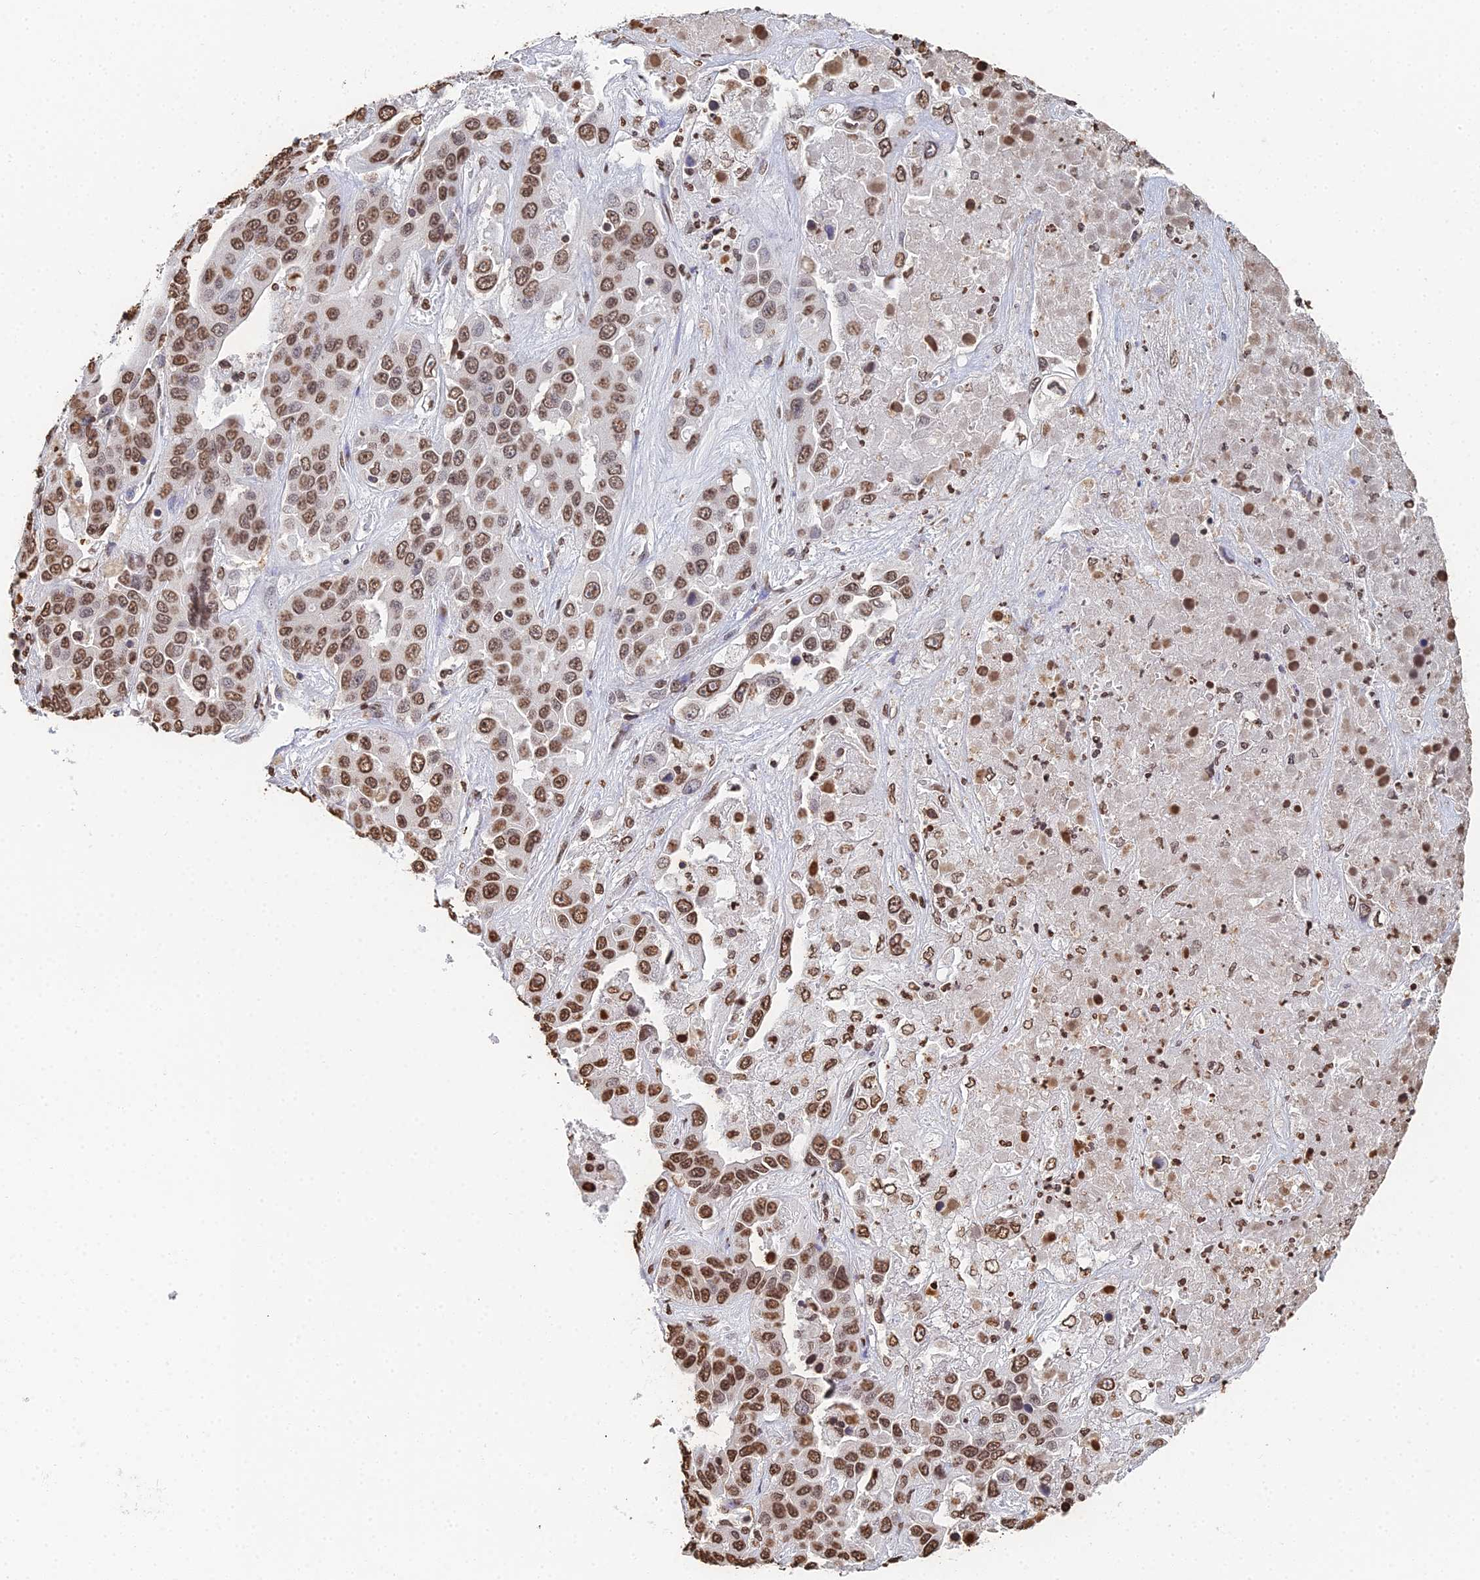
{"staining": {"intensity": "moderate", "quantity": ">75%", "location": "nuclear"}, "tissue": "liver cancer", "cell_type": "Tumor cells", "image_type": "cancer", "snomed": [{"axis": "morphology", "description": "Cholangiocarcinoma"}, {"axis": "topography", "description": "Liver"}], "caption": "Immunohistochemistry staining of liver cancer, which displays medium levels of moderate nuclear positivity in about >75% of tumor cells indicating moderate nuclear protein staining. The staining was performed using DAB (3,3'-diaminobenzidine) (brown) for protein detection and nuclei were counterstained in hematoxylin (blue).", "gene": "GBP3", "patient": {"sex": "female", "age": 52}}